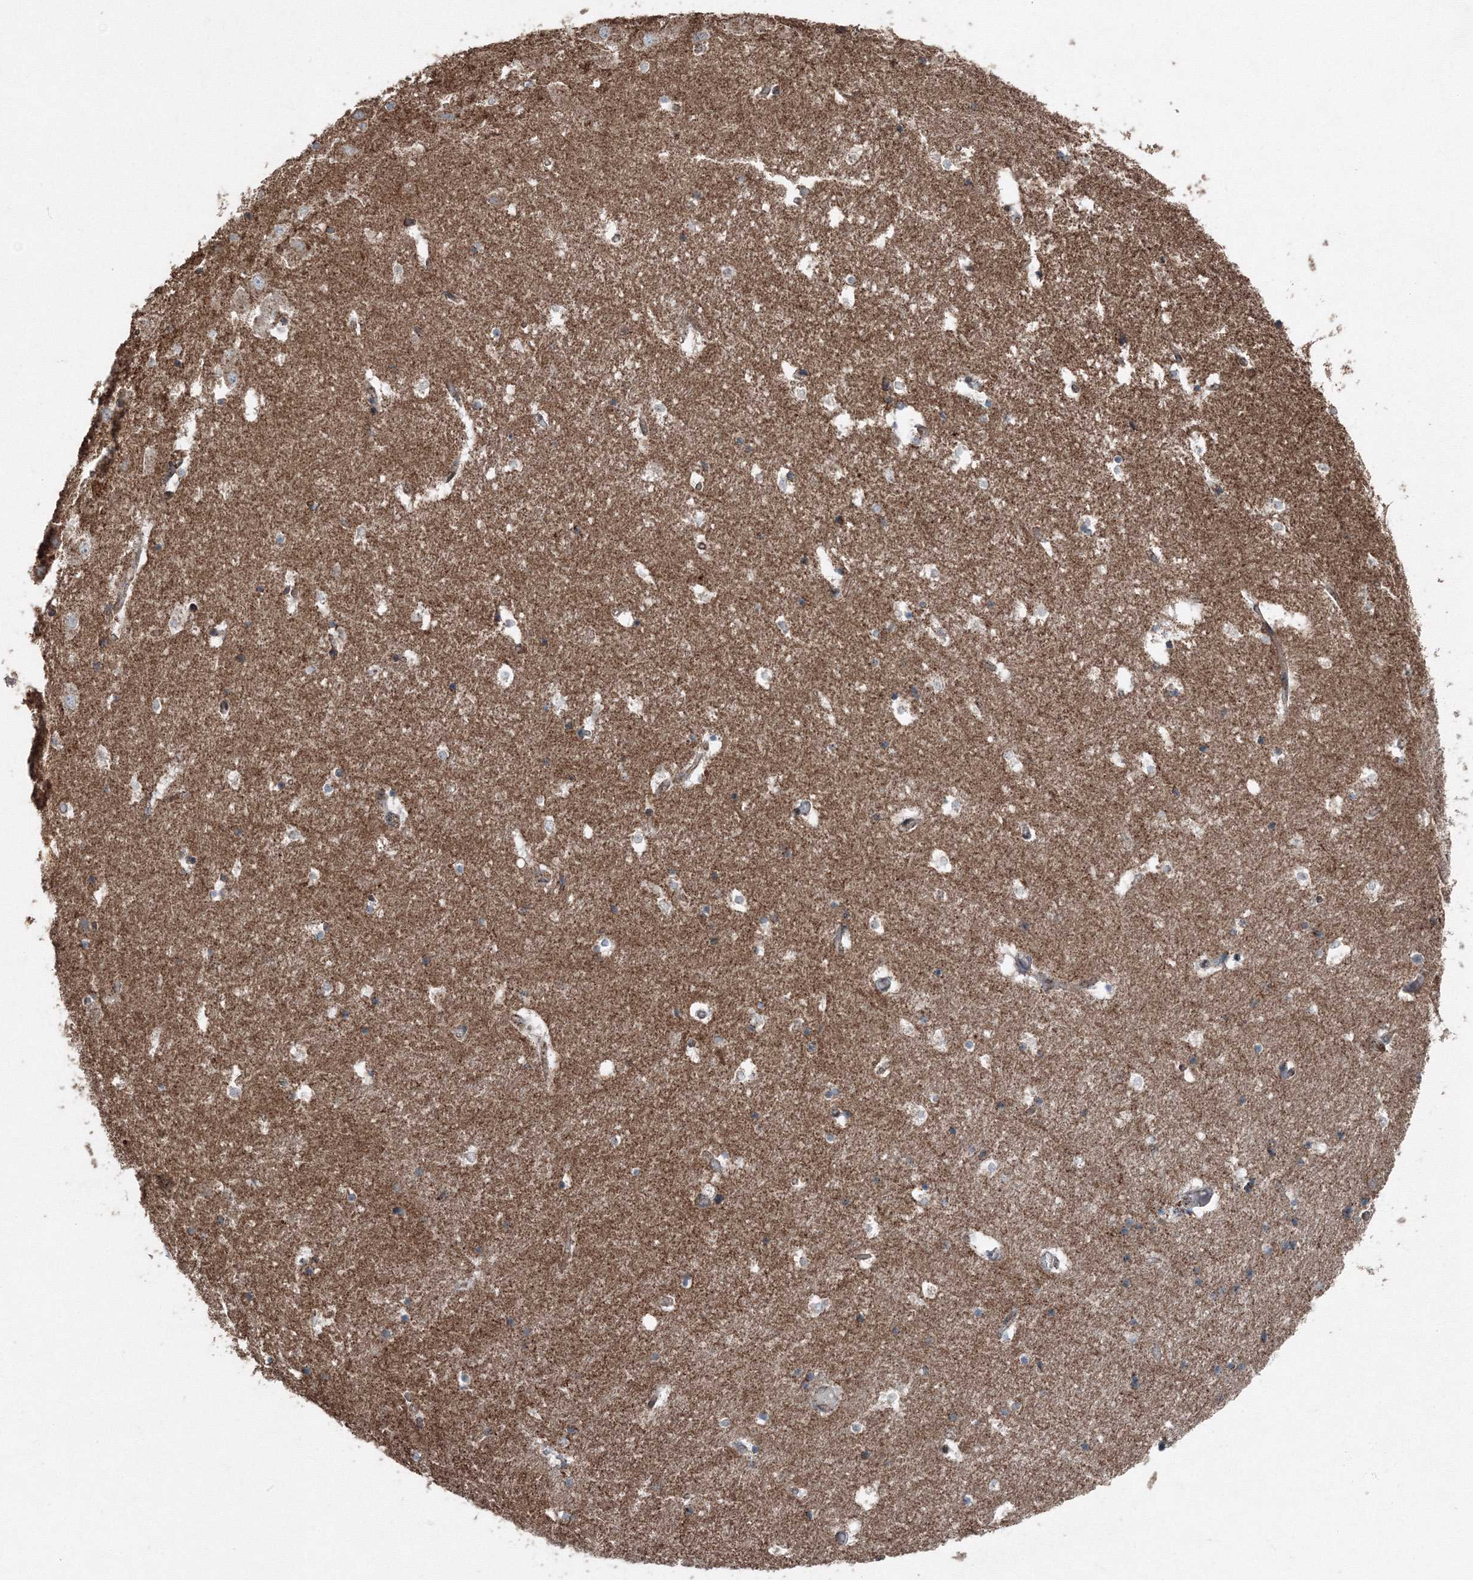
{"staining": {"intensity": "negative", "quantity": "none", "location": "none"}, "tissue": "hippocampus", "cell_type": "Glial cells", "image_type": "normal", "snomed": [{"axis": "morphology", "description": "Normal tissue, NOS"}, {"axis": "topography", "description": "Hippocampus"}], "caption": "Immunohistochemistry (IHC) of normal hippocampus reveals no expression in glial cells.", "gene": "AASDH", "patient": {"sex": "female", "age": 52}}